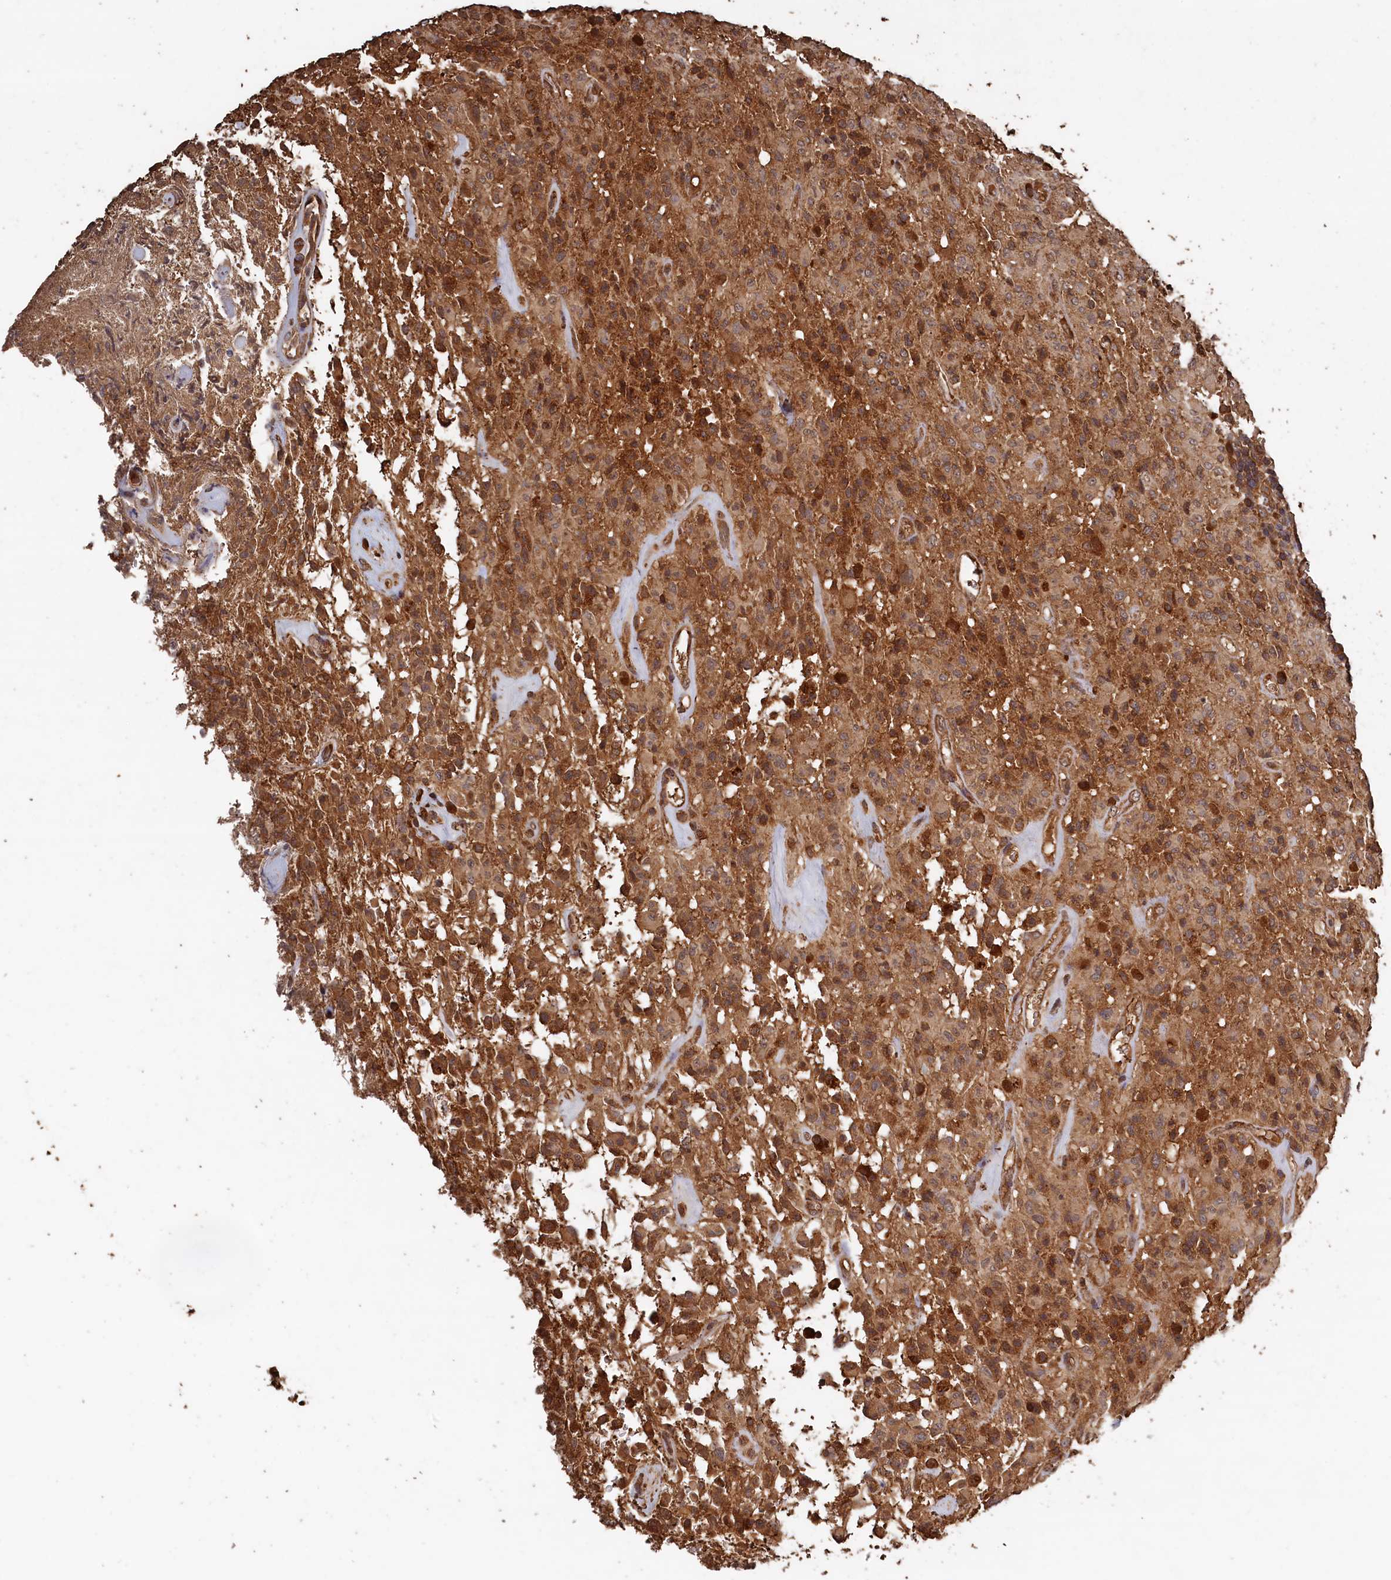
{"staining": {"intensity": "moderate", "quantity": ">75%", "location": "cytoplasmic/membranous"}, "tissue": "glioma", "cell_type": "Tumor cells", "image_type": "cancer", "snomed": [{"axis": "morphology", "description": "Glioma, malignant, High grade"}, {"axis": "topography", "description": "Brain"}], "caption": "Malignant high-grade glioma was stained to show a protein in brown. There is medium levels of moderate cytoplasmic/membranous expression in about >75% of tumor cells. (DAB IHC with brightfield microscopy, high magnification).", "gene": "SNX33", "patient": {"sex": "female", "age": 57}}